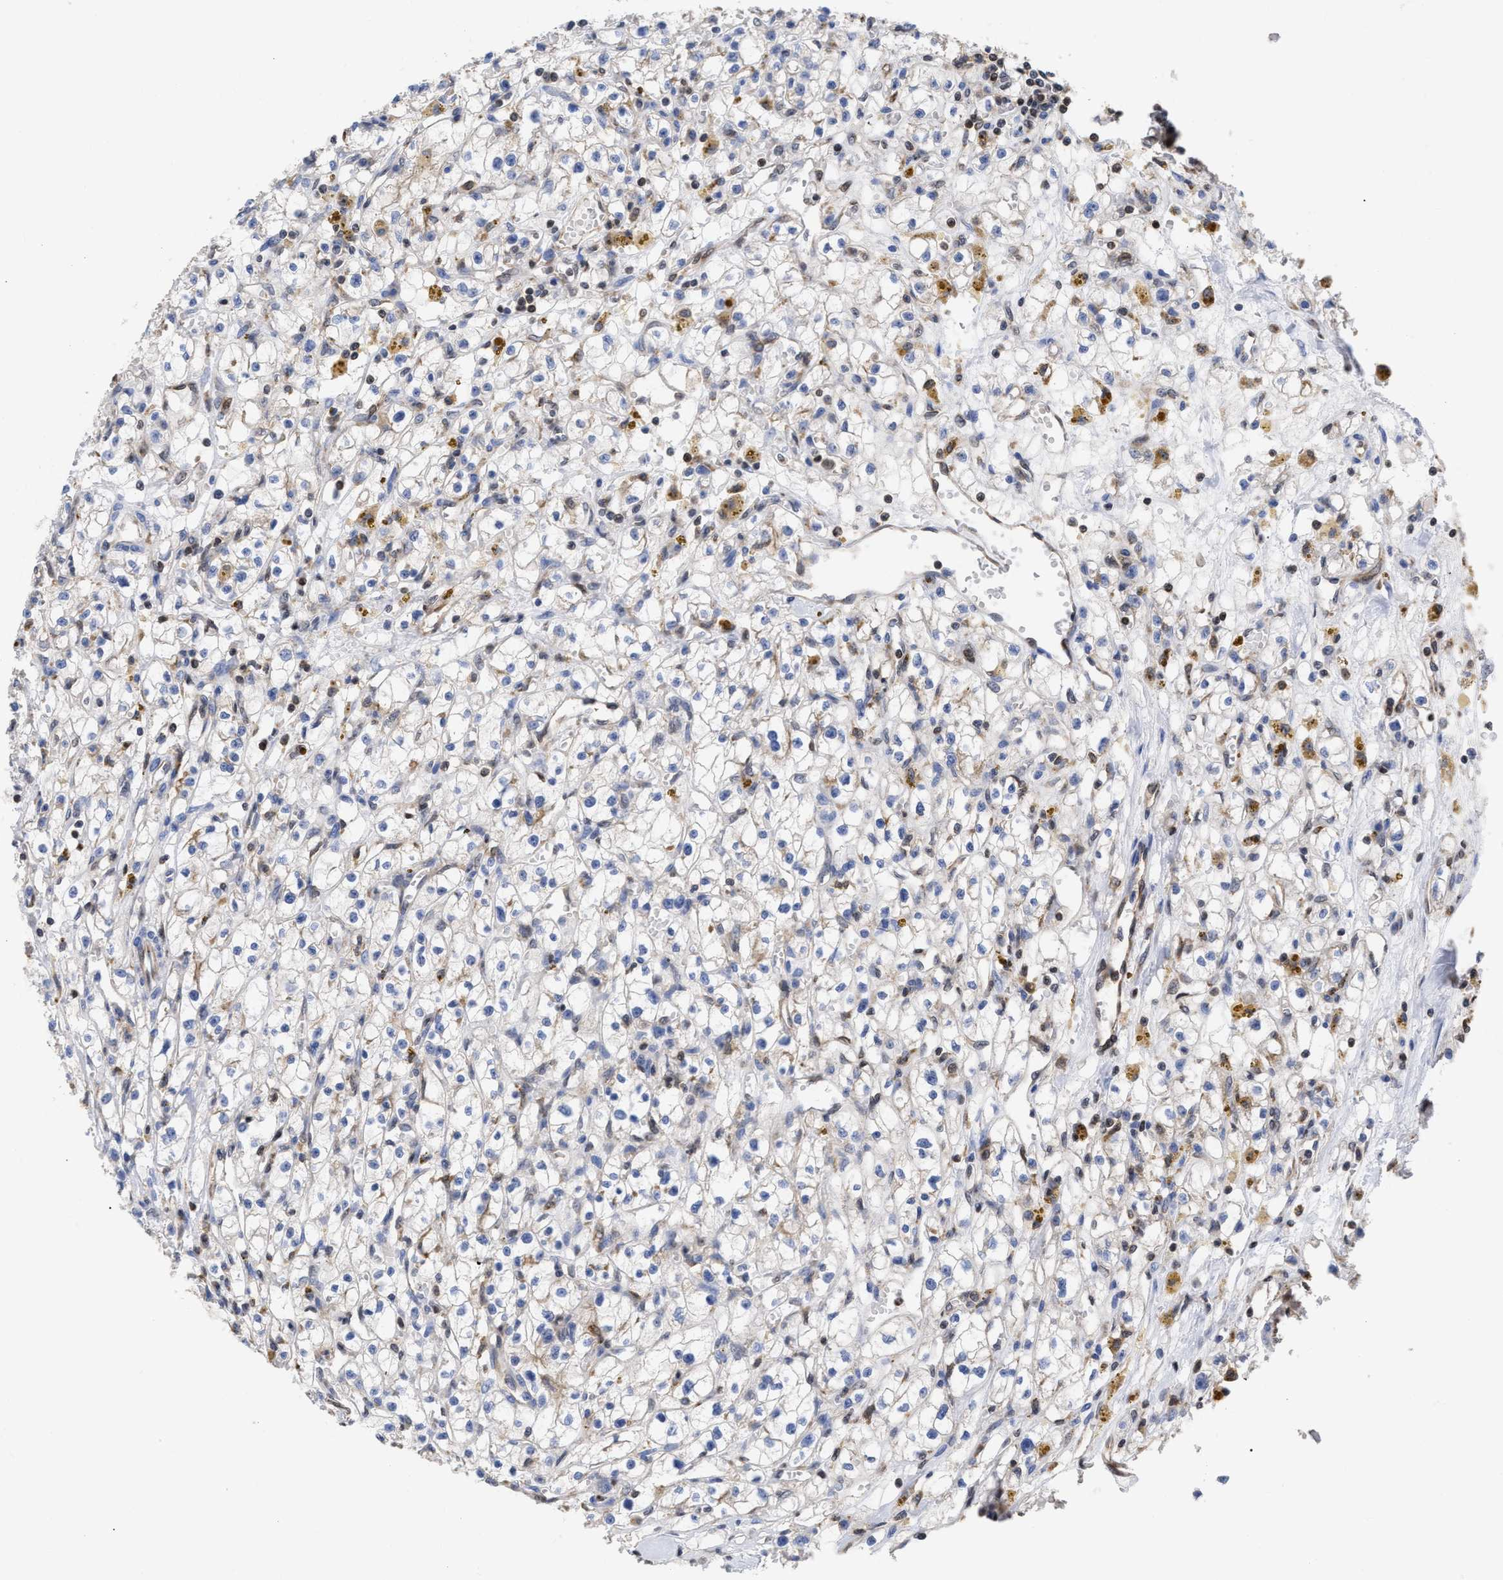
{"staining": {"intensity": "weak", "quantity": "<25%", "location": "cytoplasmic/membranous"}, "tissue": "renal cancer", "cell_type": "Tumor cells", "image_type": "cancer", "snomed": [{"axis": "morphology", "description": "Adenocarcinoma, NOS"}, {"axis": "topography", "description": "Kidney"}], "caption": "The IHC image has no significant staining in tumor cells of renal cancer tissue.", "gene": "GIMAP4", "patient": {"sex": "male", "age": 56}}